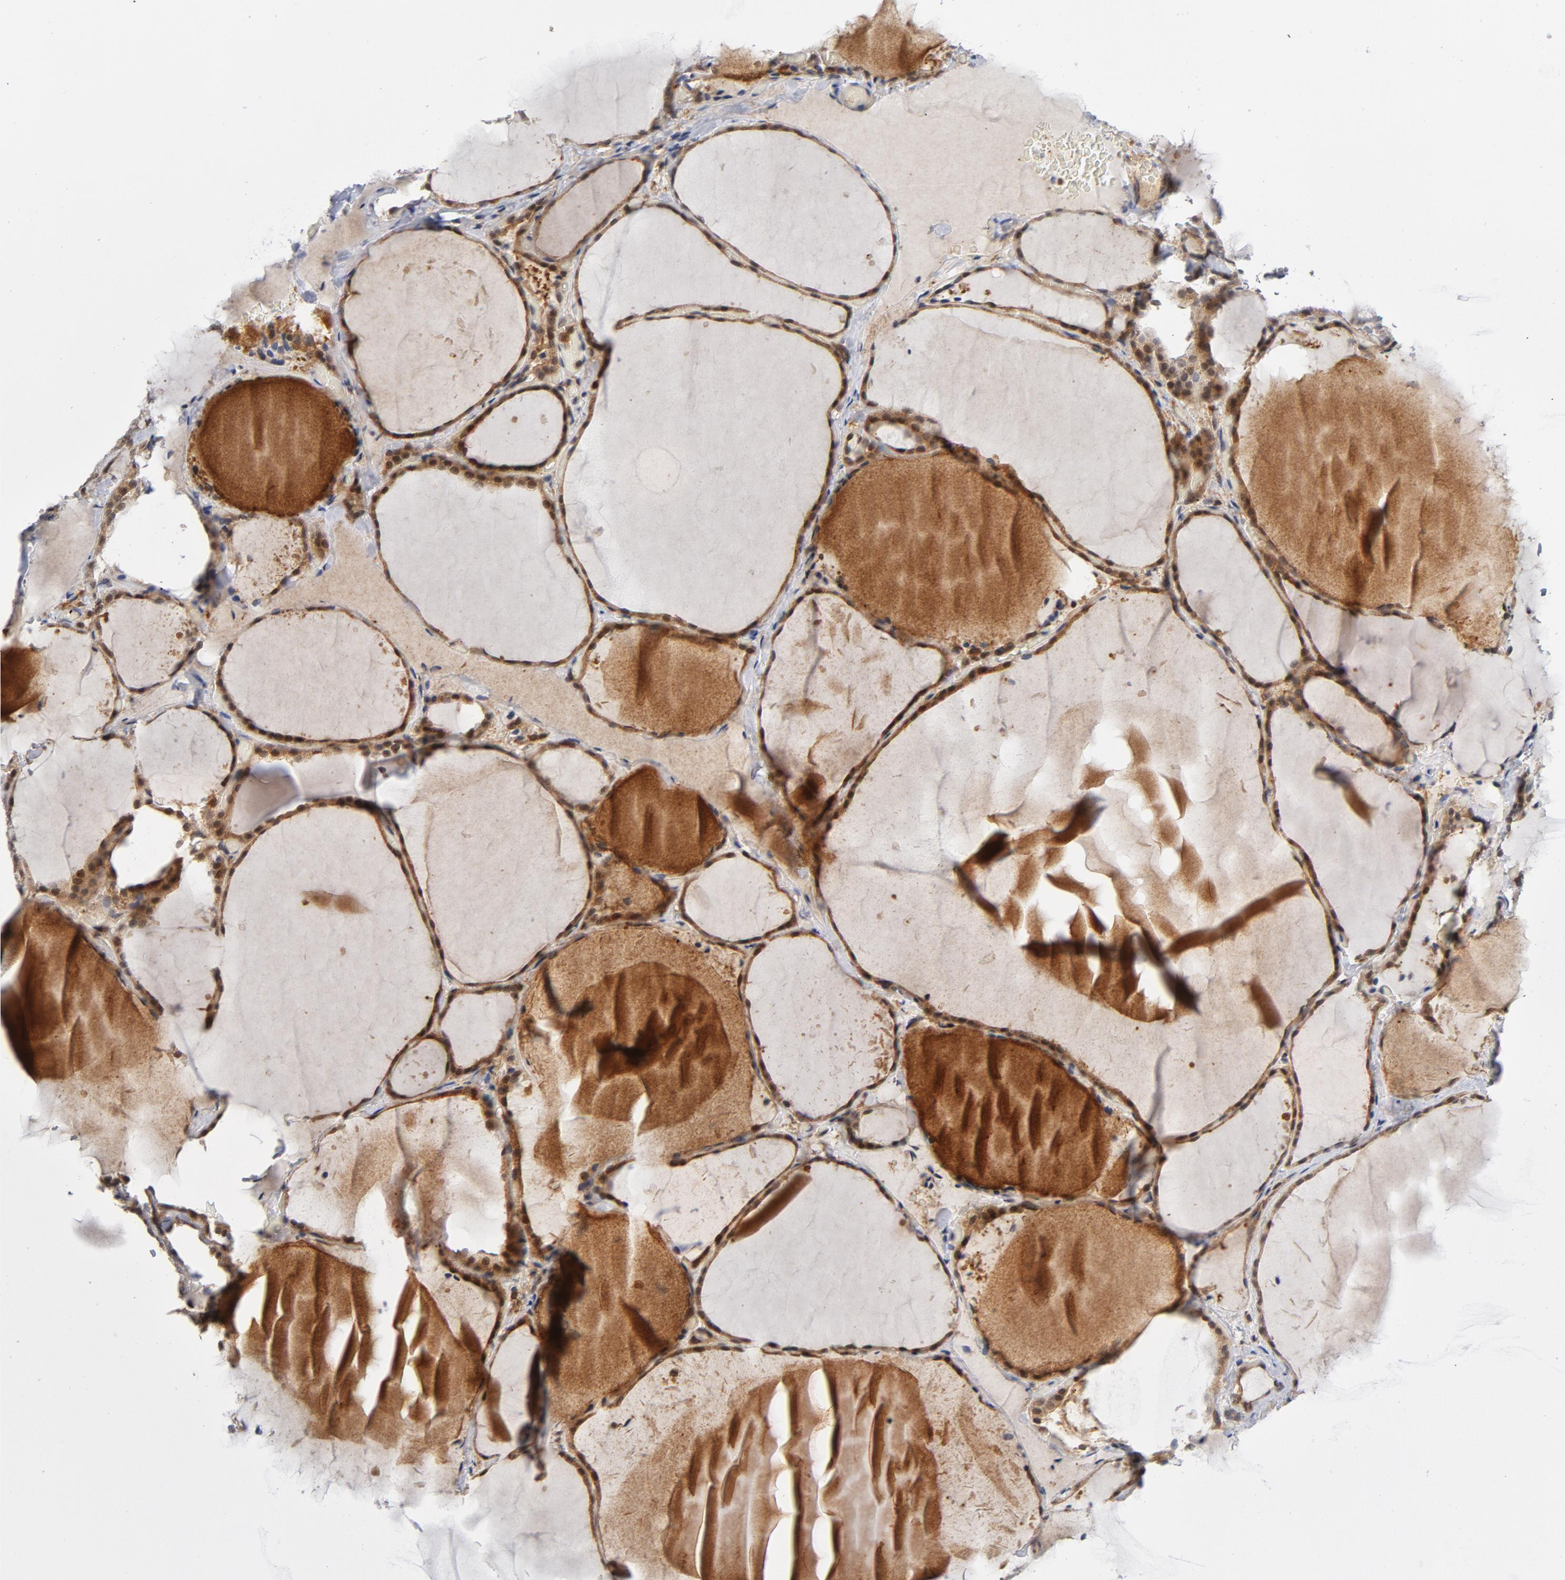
{"staining": {"intensity": "moderate", "quantity": ">75%", "location": "cytoplasmic/membranous,nuclear"}, "tissue": "thyroid gland", "cell_type": "Glandular cells", "image_type": "normal", "snomed": [{"axis": "morphology", "description": "Normal tissue, NOS"}, {"axis": "topography", "description": "Thyroid gland"}], "caption": "Thyroid gland stained for a protein shows moderate cytoplasmic/membranous,nuclear positivity in glandular cells.", "gene": "TRADD", "patient": {"sex": "female", "age": 22}}